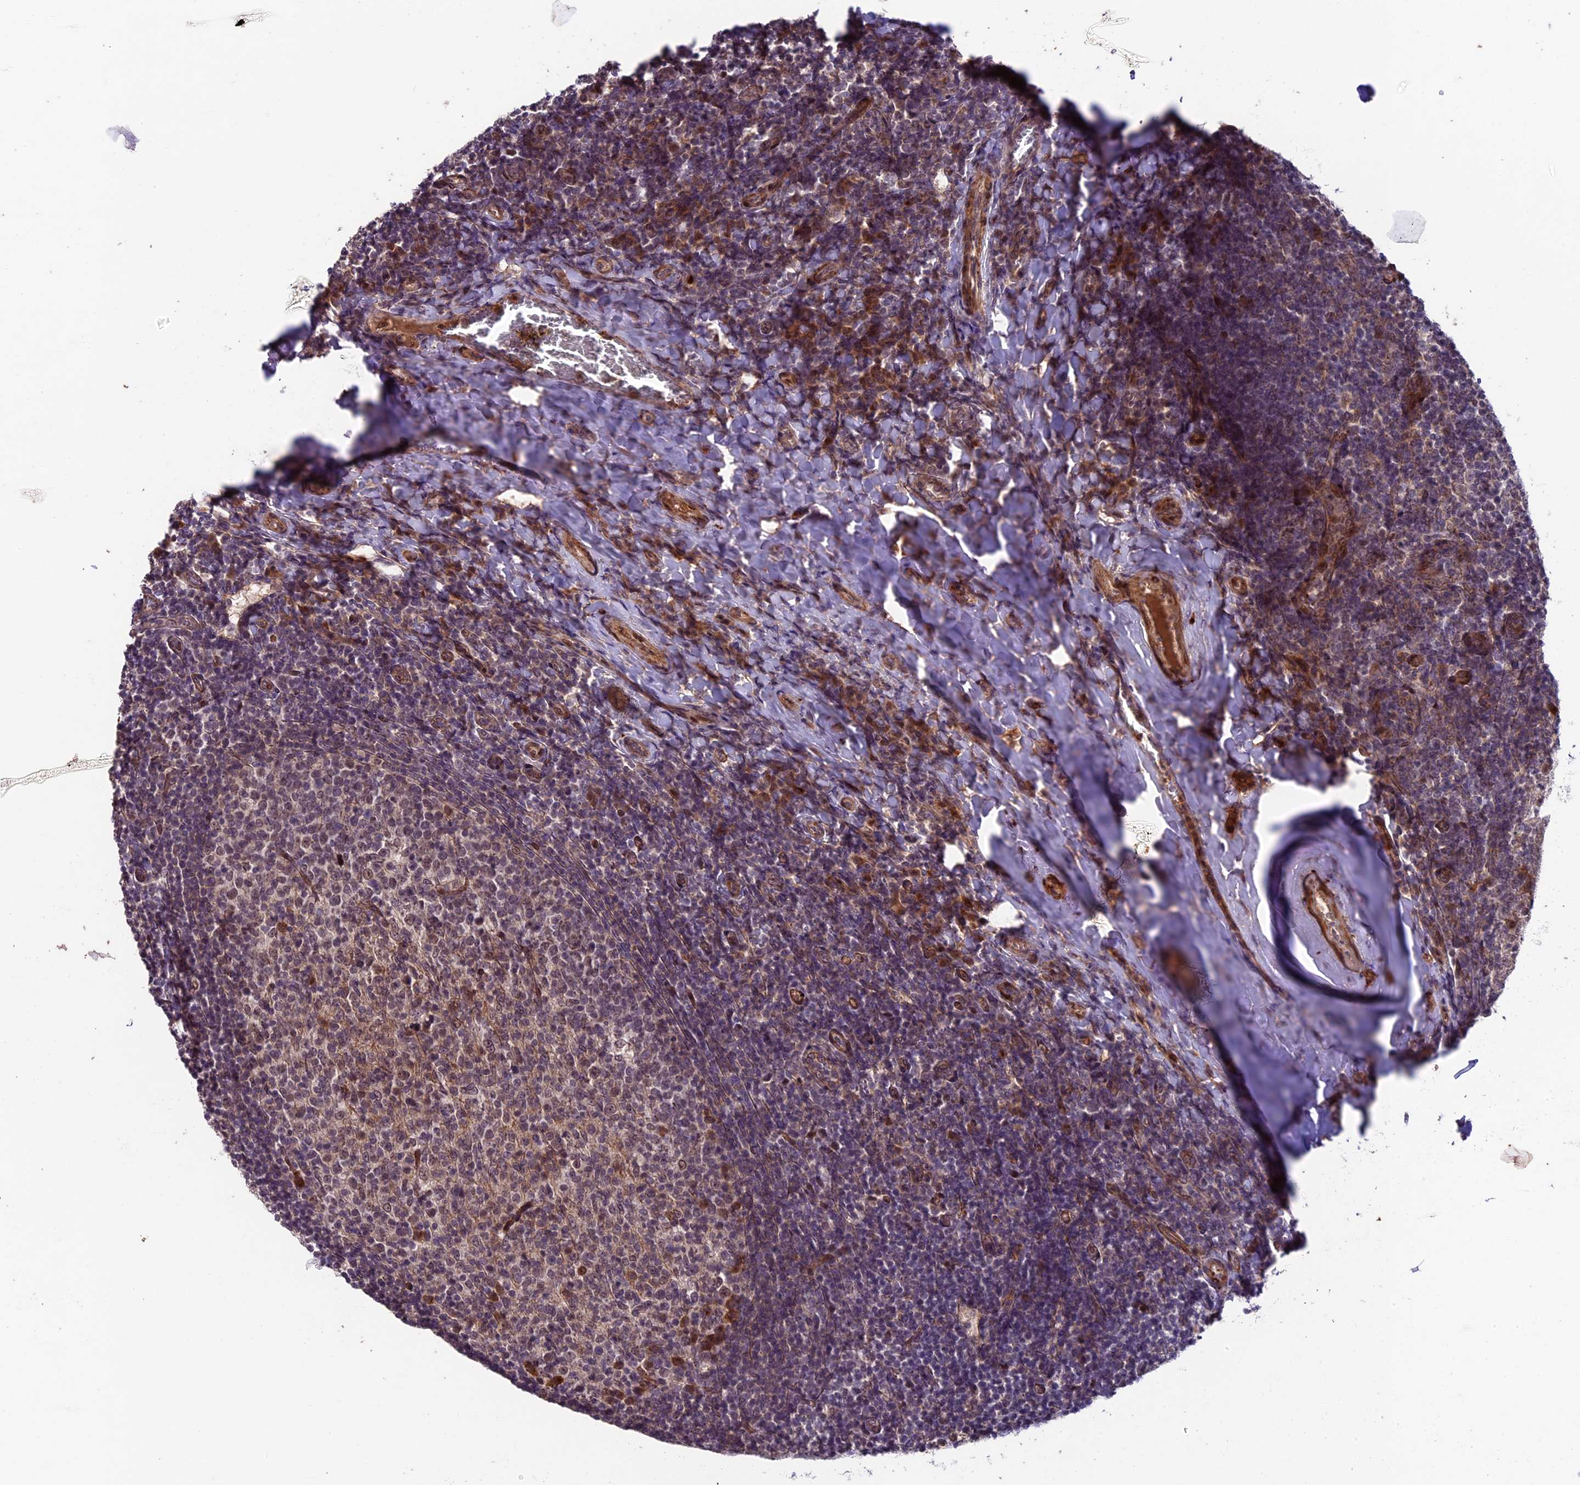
{"staining": {"intensity": "weak", "quantity": "25%-75%", "location": "cytoplasmic/membranous"}, "tissue": "tonsil", "cell_type": "Germinal center cells", "image_type": "normal", "snomed": [{"axis": "morphology", "description": "Normal tissue, NOS"}, {"axis": "topography", "description": "Tonsil"}], "caption": "Tonsil was stained to show a protein in brown. There is low levels of weak cytoplasmic/membranous staining in about 25%-75% of germinal center cells.", "gene": "SIPA1L3", "patient": {"sex": "female", "age": 10}}